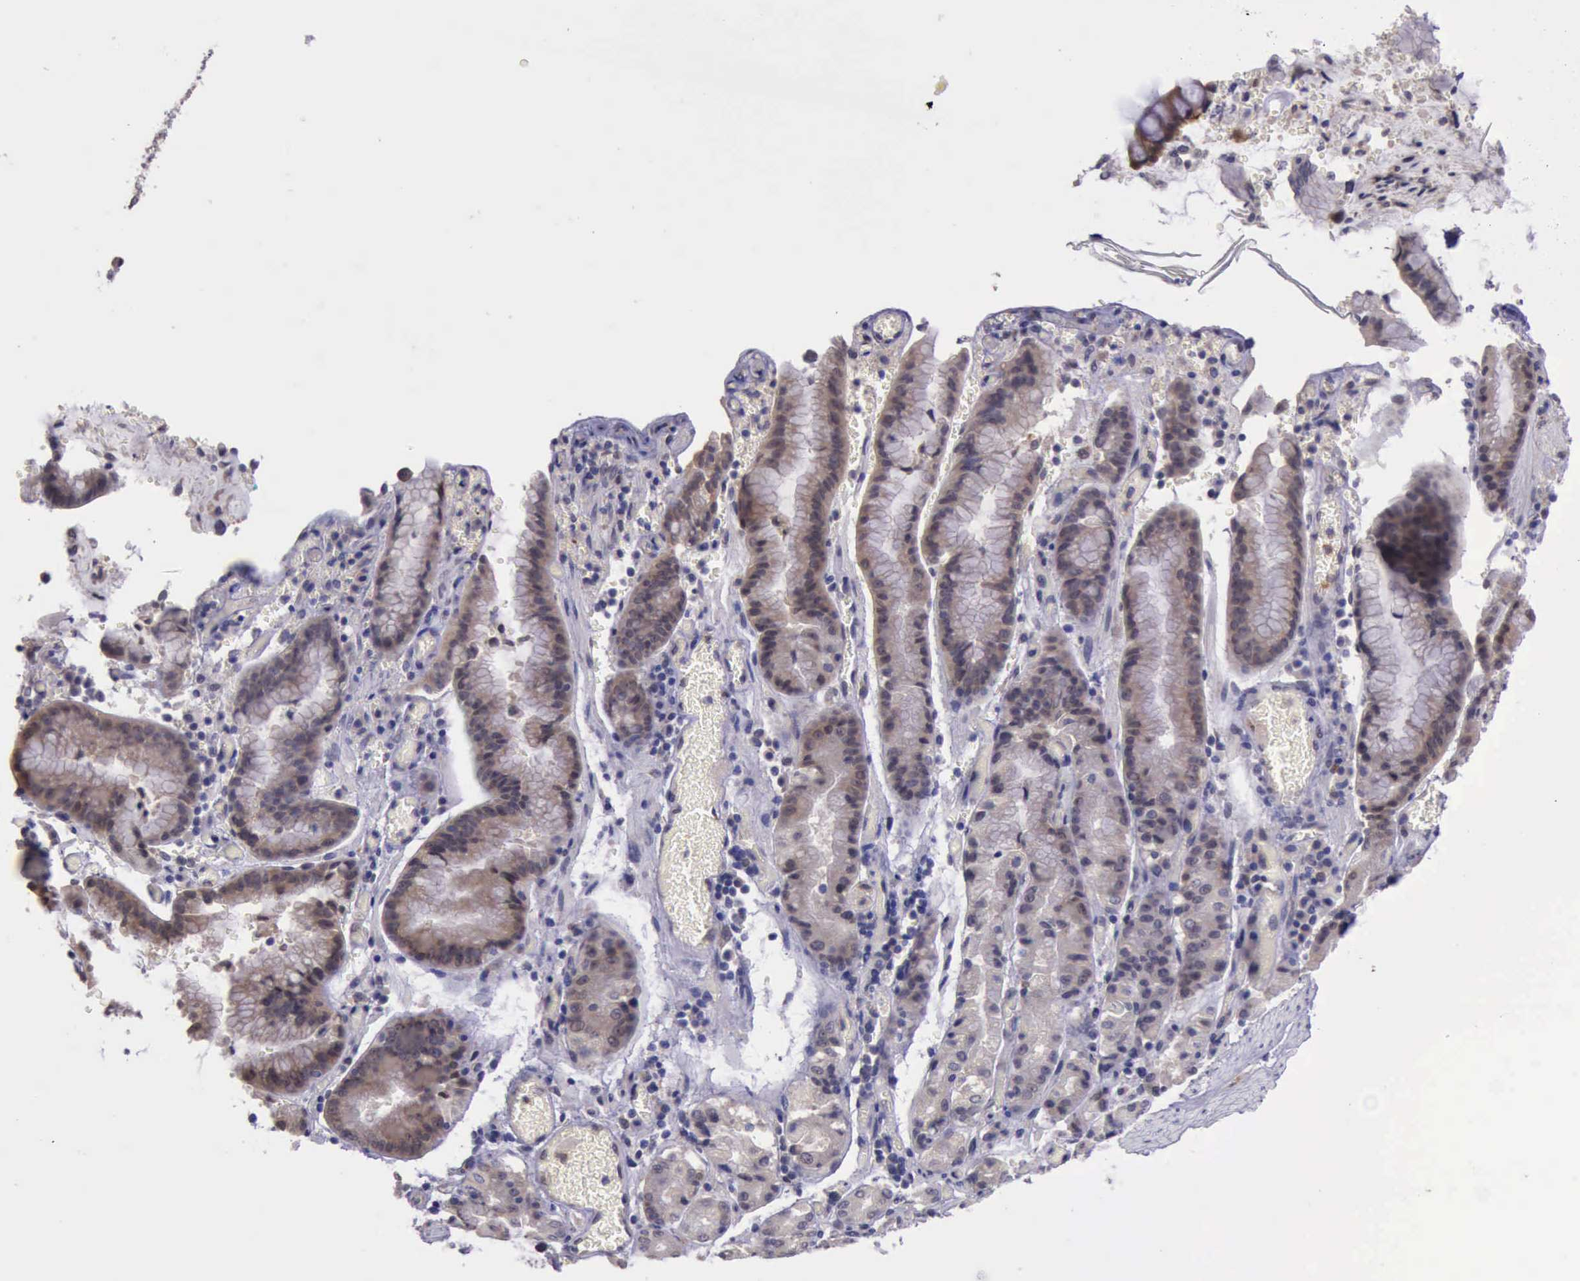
{"staining": {"intensity": "moderate", "quantity": ">75%", "location": "cytoplasmic/membranous"}, "tissue": "stomach cancer", "cell_type": "Tumor cells", "image_type": "cancer", "snomed": [{"axis": "morphology", "description": "Adenocarcinoma, NOS"}, {"axis": "topography", "description": "Stomach, upper"}], "caption": "A brown stain labels moderate cytoplasmic/membranous expression of a protein in human stomach adenocarcinoma tumor cells.", "gene": "PLEK2", "patient": {"sex": "male", "age": 71}}